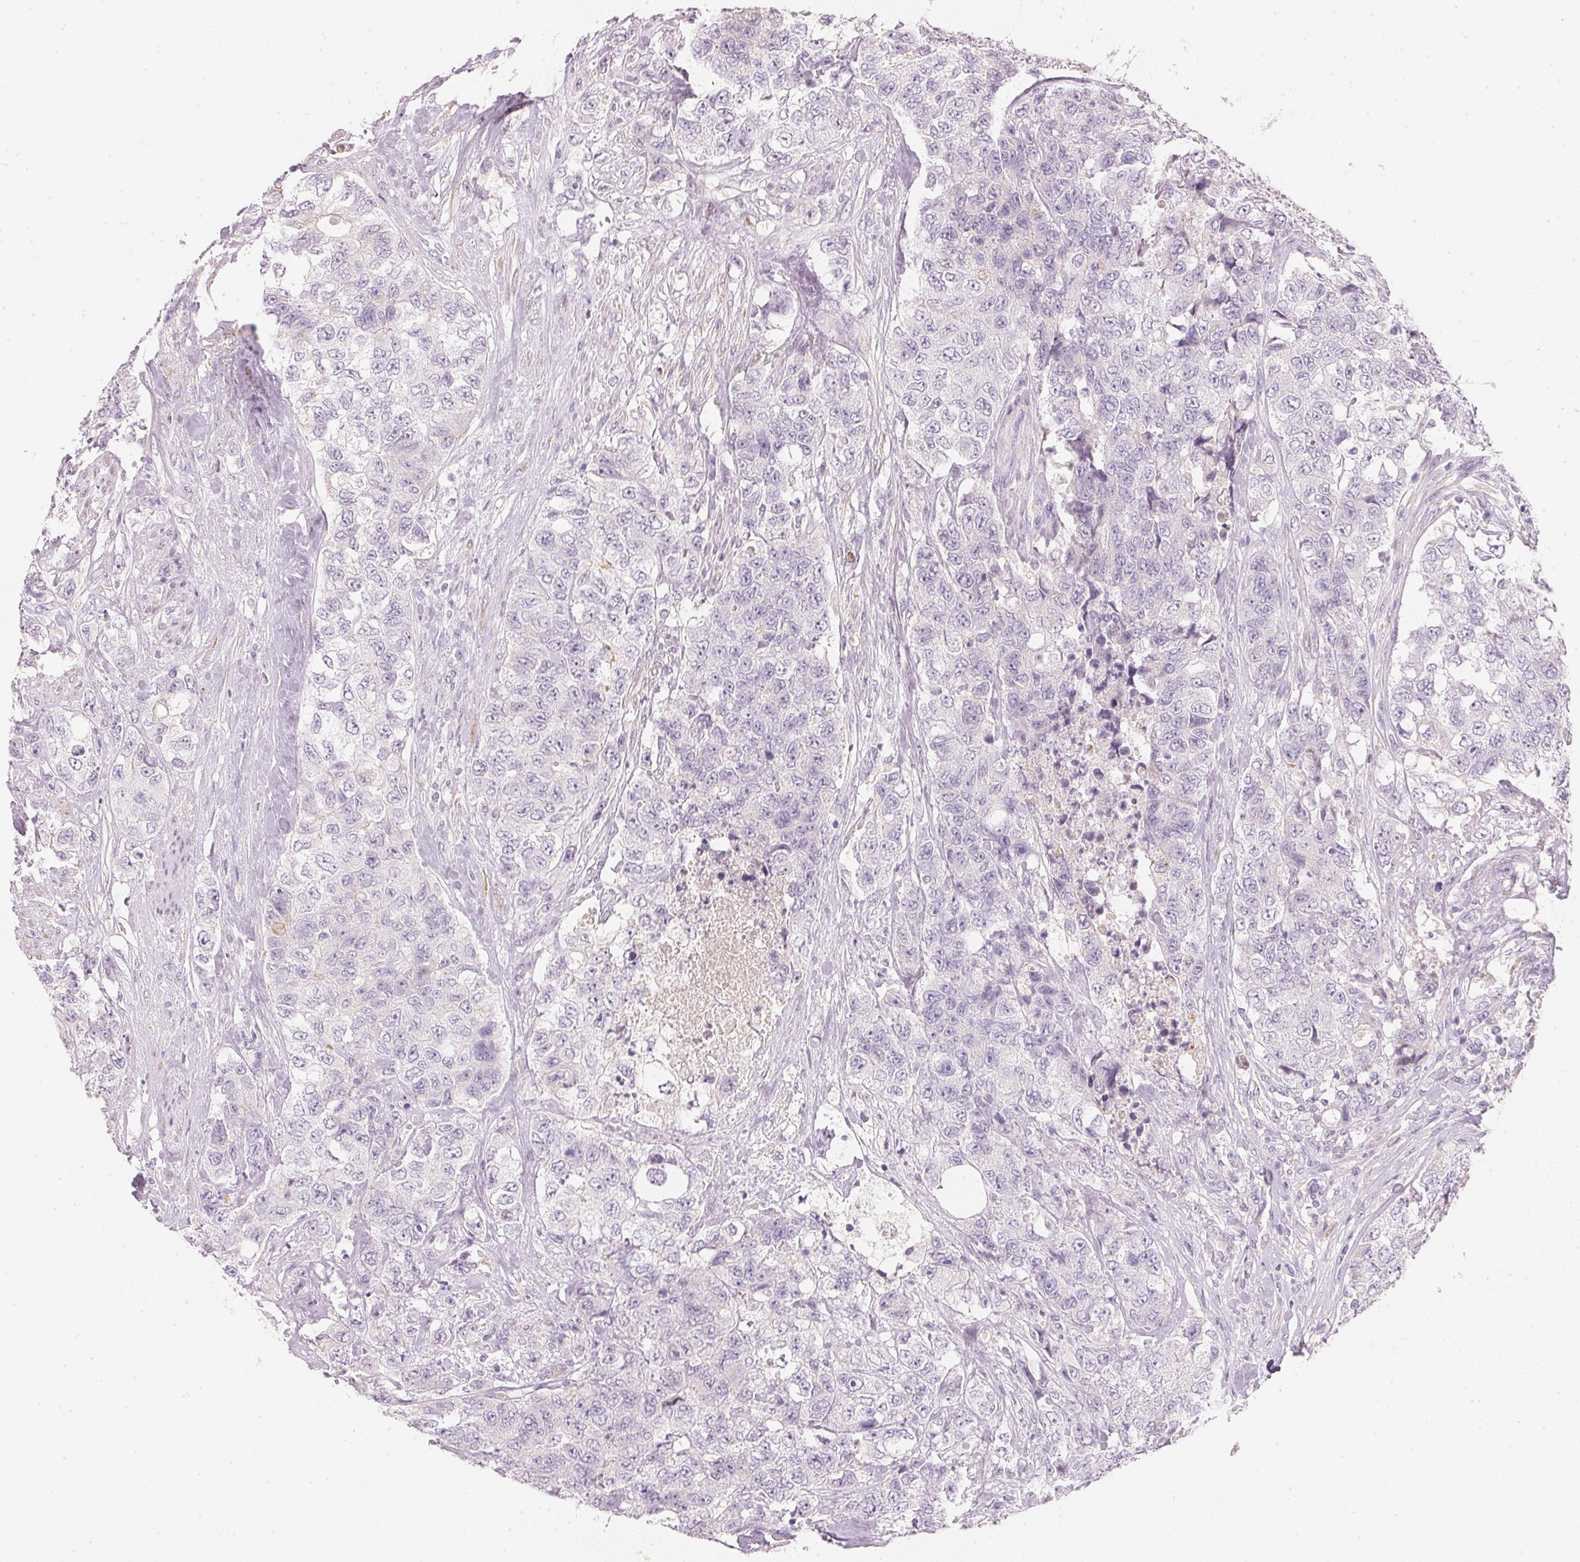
{"staining": {"intensity": "negative", "quantity": "none", "location": "none"}, "tissue": "urothelial cancer", "cell_type": "Tumor cells", "image_type": "cancer", "snomed": [{"axis": "morphology", "description": "Urothelial carcinoma, High grade"}, {"axis": "topography", "description": "Urinary bladder"}], "caption": "This photomicrograph is of high-grade urothelial carcinoma stained with immunohistochemistry (IHC) to label a protein in brown with the nuclei are counter-stained blue. There is no positivity in tumor cells. (IHC, brightfield microscopy, high magnification).", "gene": "RMDN2", "patient": {"sex": "female", "age": 78}}